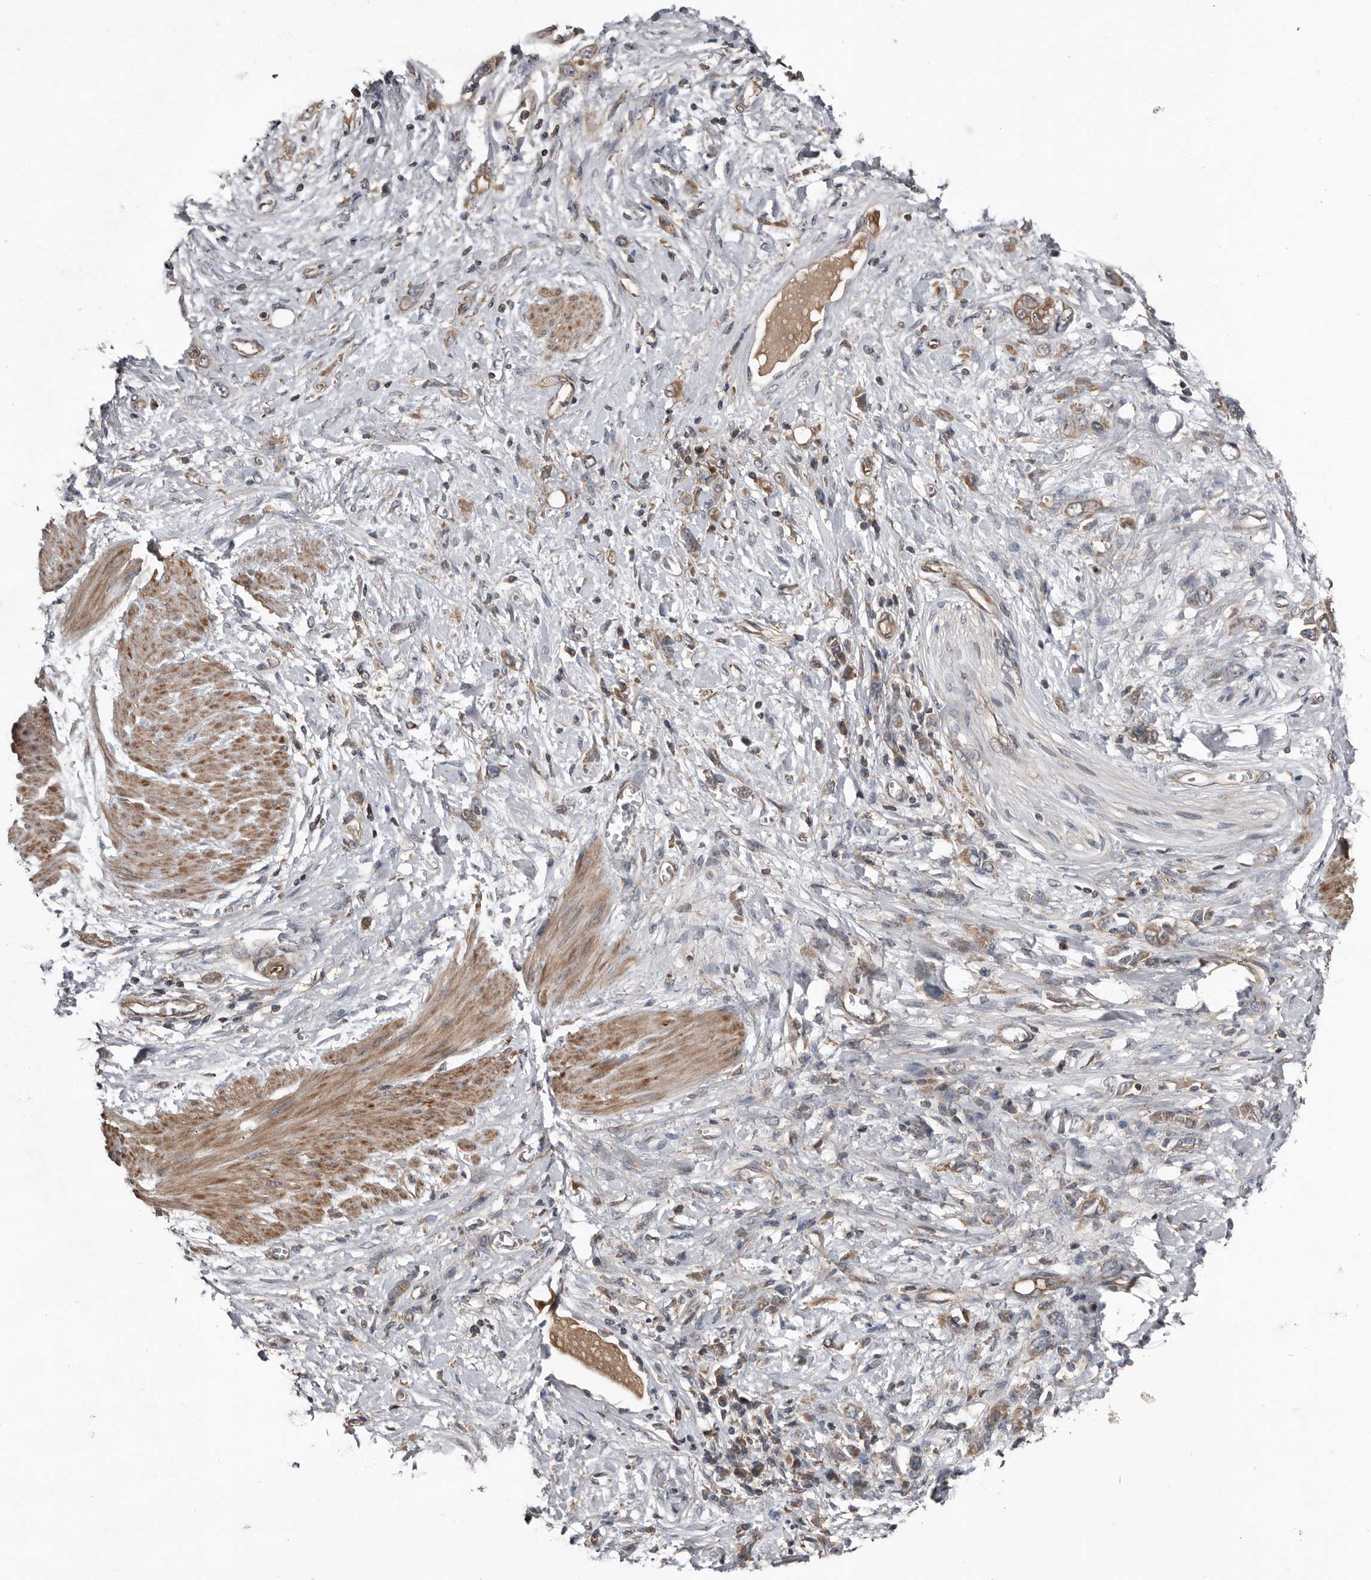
{"staining": {"intensity": "moderate", "quantity": "25%-75%", "location": "cytoplasmic/membranous"}, "tissue": "stomach cancer", "cell_type": "Tumor cells", "image_type": "cancer", "snomed": [{"axis": "morphology", "description": "Adenocarcinoma, NOS"}, {"axis": "topography", "description": "Stomach"}], "caption": "IHC of human stomach cancer (adenocarcinoma) shows medium levels of moderate cytoplasmic/membranous positivity in approximately 25%-75% of tumor cells. Using DAB (3,3'-diaminobenzidine) (brown) and hematoxylin (blue) stains, captured at high magnification using brightfield microscopy.", "gene": "DNAJB4", "patient": {"sex": "female", "age": 76}}